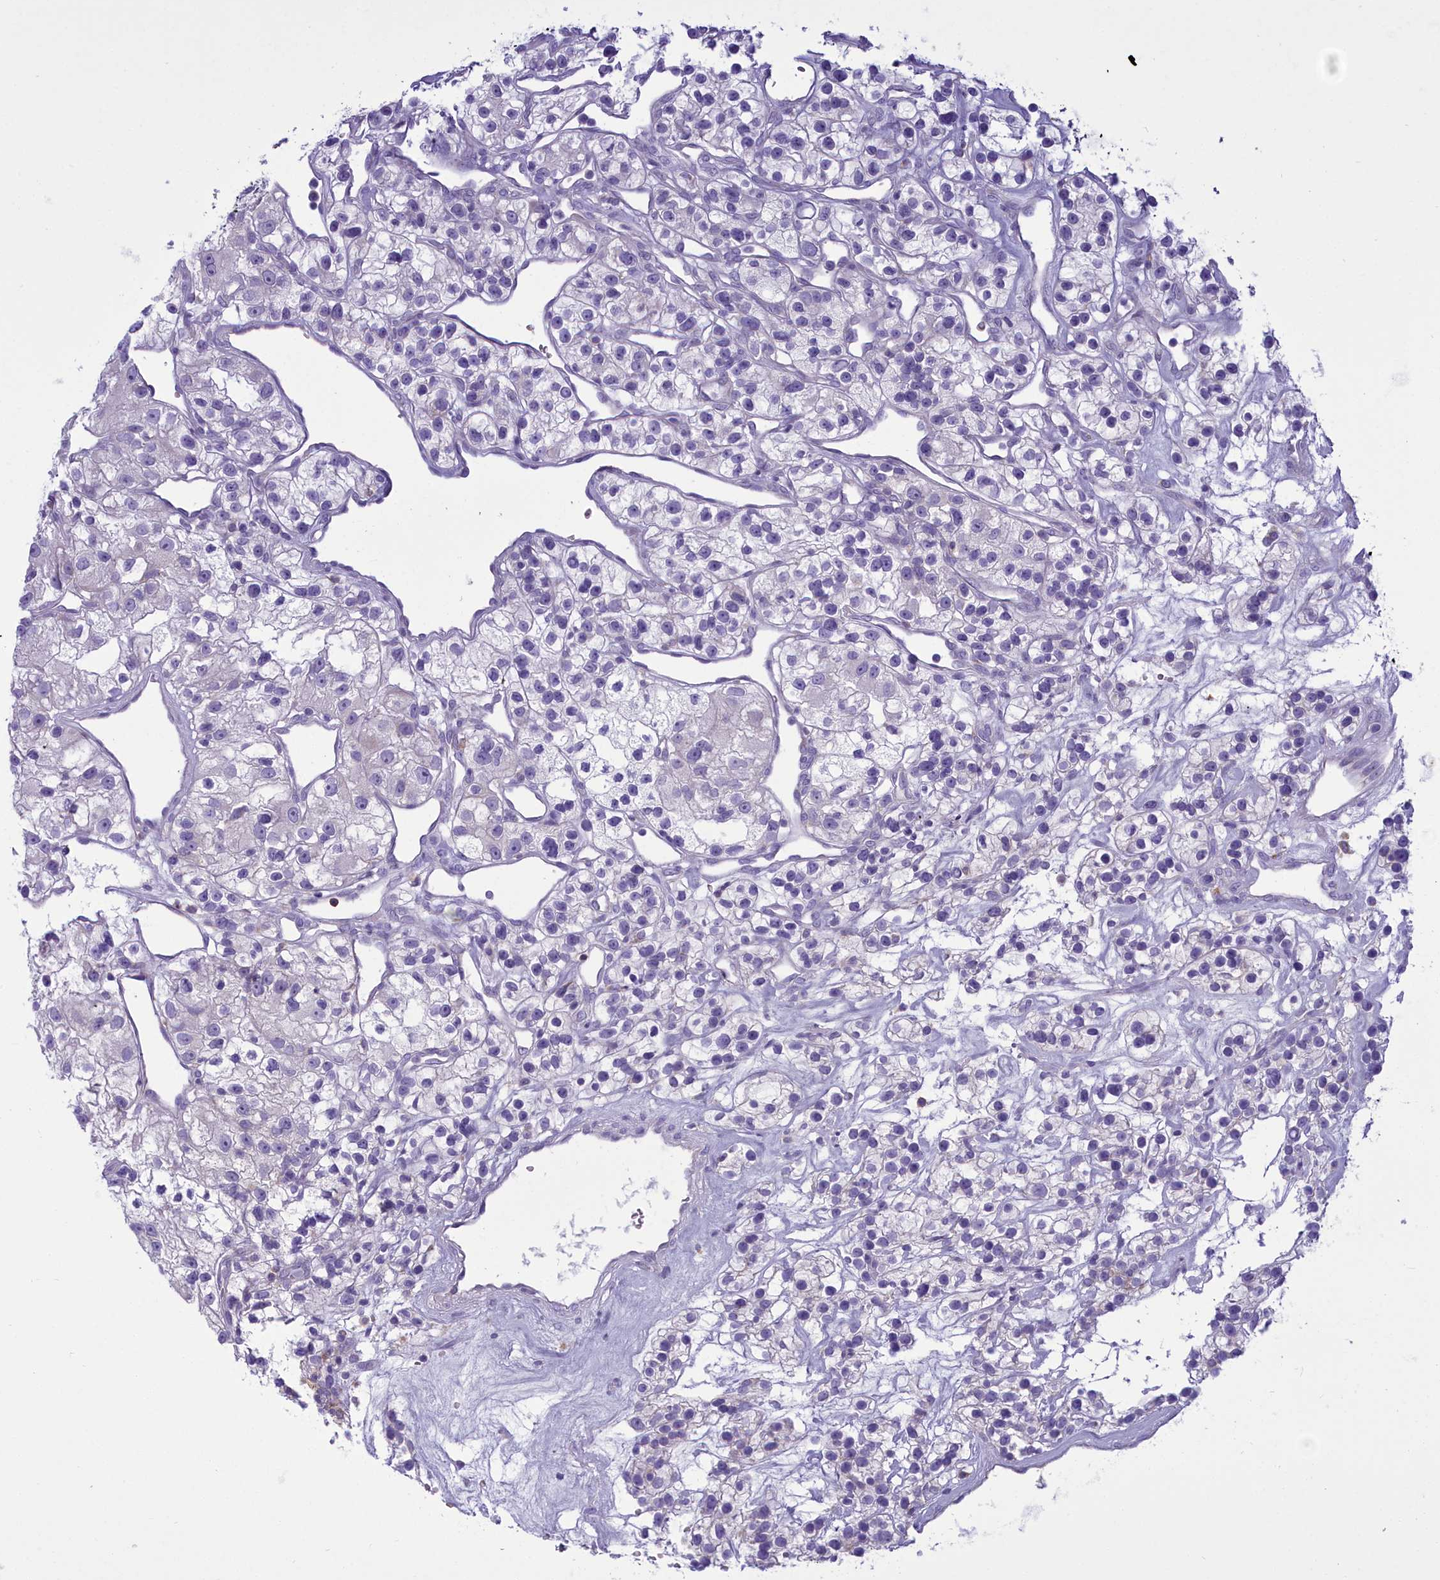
{"staining": {"intensity": "negative", "quantity": "none", "location": "none"}, "tissue": "renal cancer", "cell_type": "Tumor cells", "image_type": "cancer", "snomed": [{"axis": "morphology", "description": "Adenocarcinoma, NOS"}, {"axis": "topography", "description": "Kidney"}], "caption": "Tumor cells show no significant protein expression in renal cancer (adenocarcinoma). (Stains: DAB (3,3'-diaminobenzidine) immunohistochemistry (IHC) with hematoxylin counter stain, Microscopy: brightfield microscopy at high magnification).", "gene": "CD5", "patient": {"sex": "female", "age": 57}}